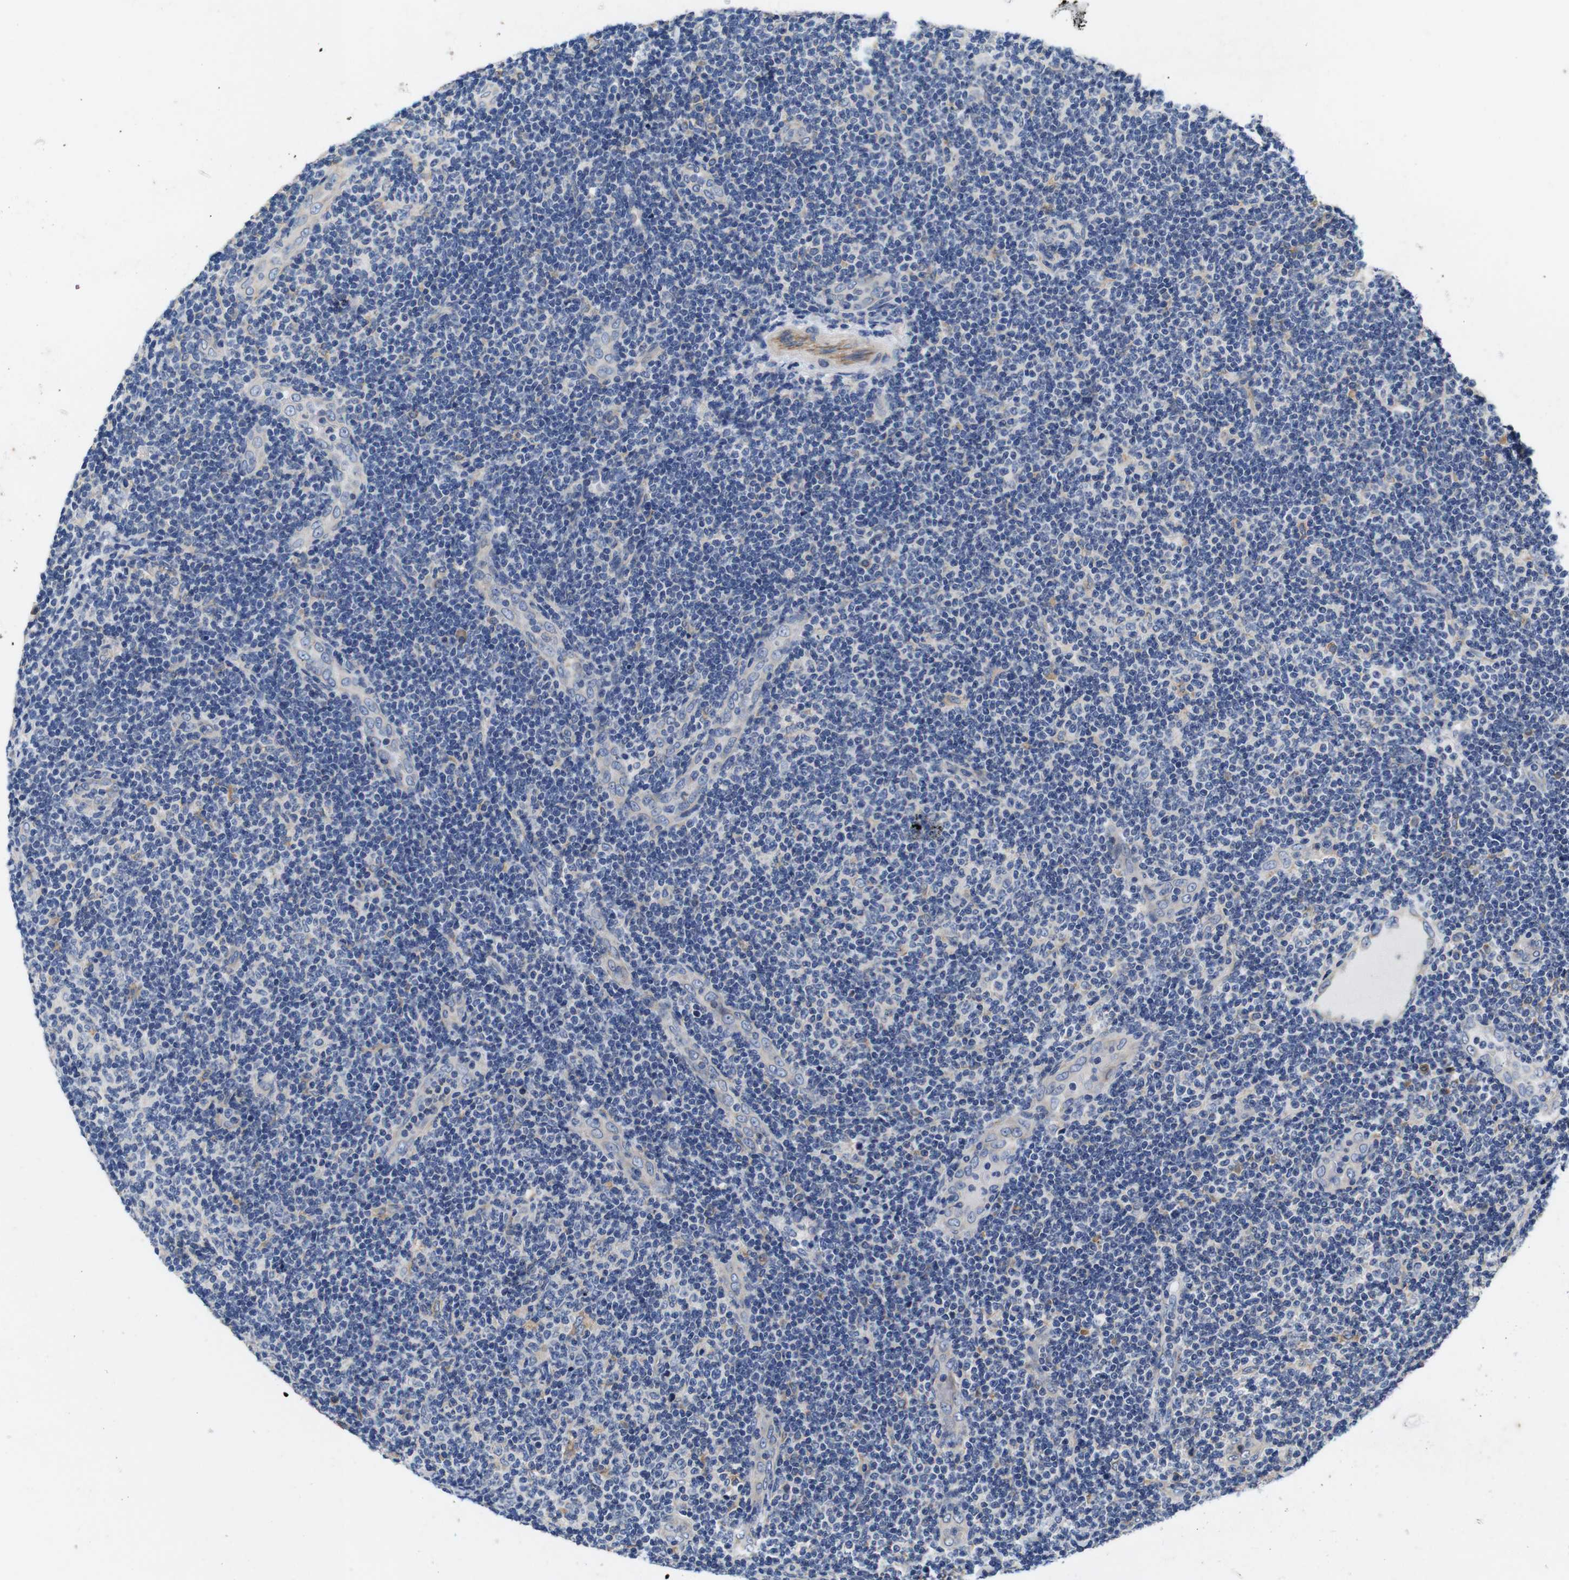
{"staining": {"intensity": "negative", "quantity": "none", "location": "none"}, "tissue": "lymphoma", "cell_type": "Tumor cells", "image_type": "cancer", "snomed": [{"axis": "morphology", "description": "Malignant lymphoma, non-Hodgkin's type, Low grade"}, {"axis": "topography", "description": "Lymph node"}], "caption": "Malignant lymphoma, non-Hodgkin's type (low-grade) was stained to show a protein in brown. There is no significant positivity in tumor cells.", "gene": "MARCHF7", "patient": {"sex": "male", "age": 83}}